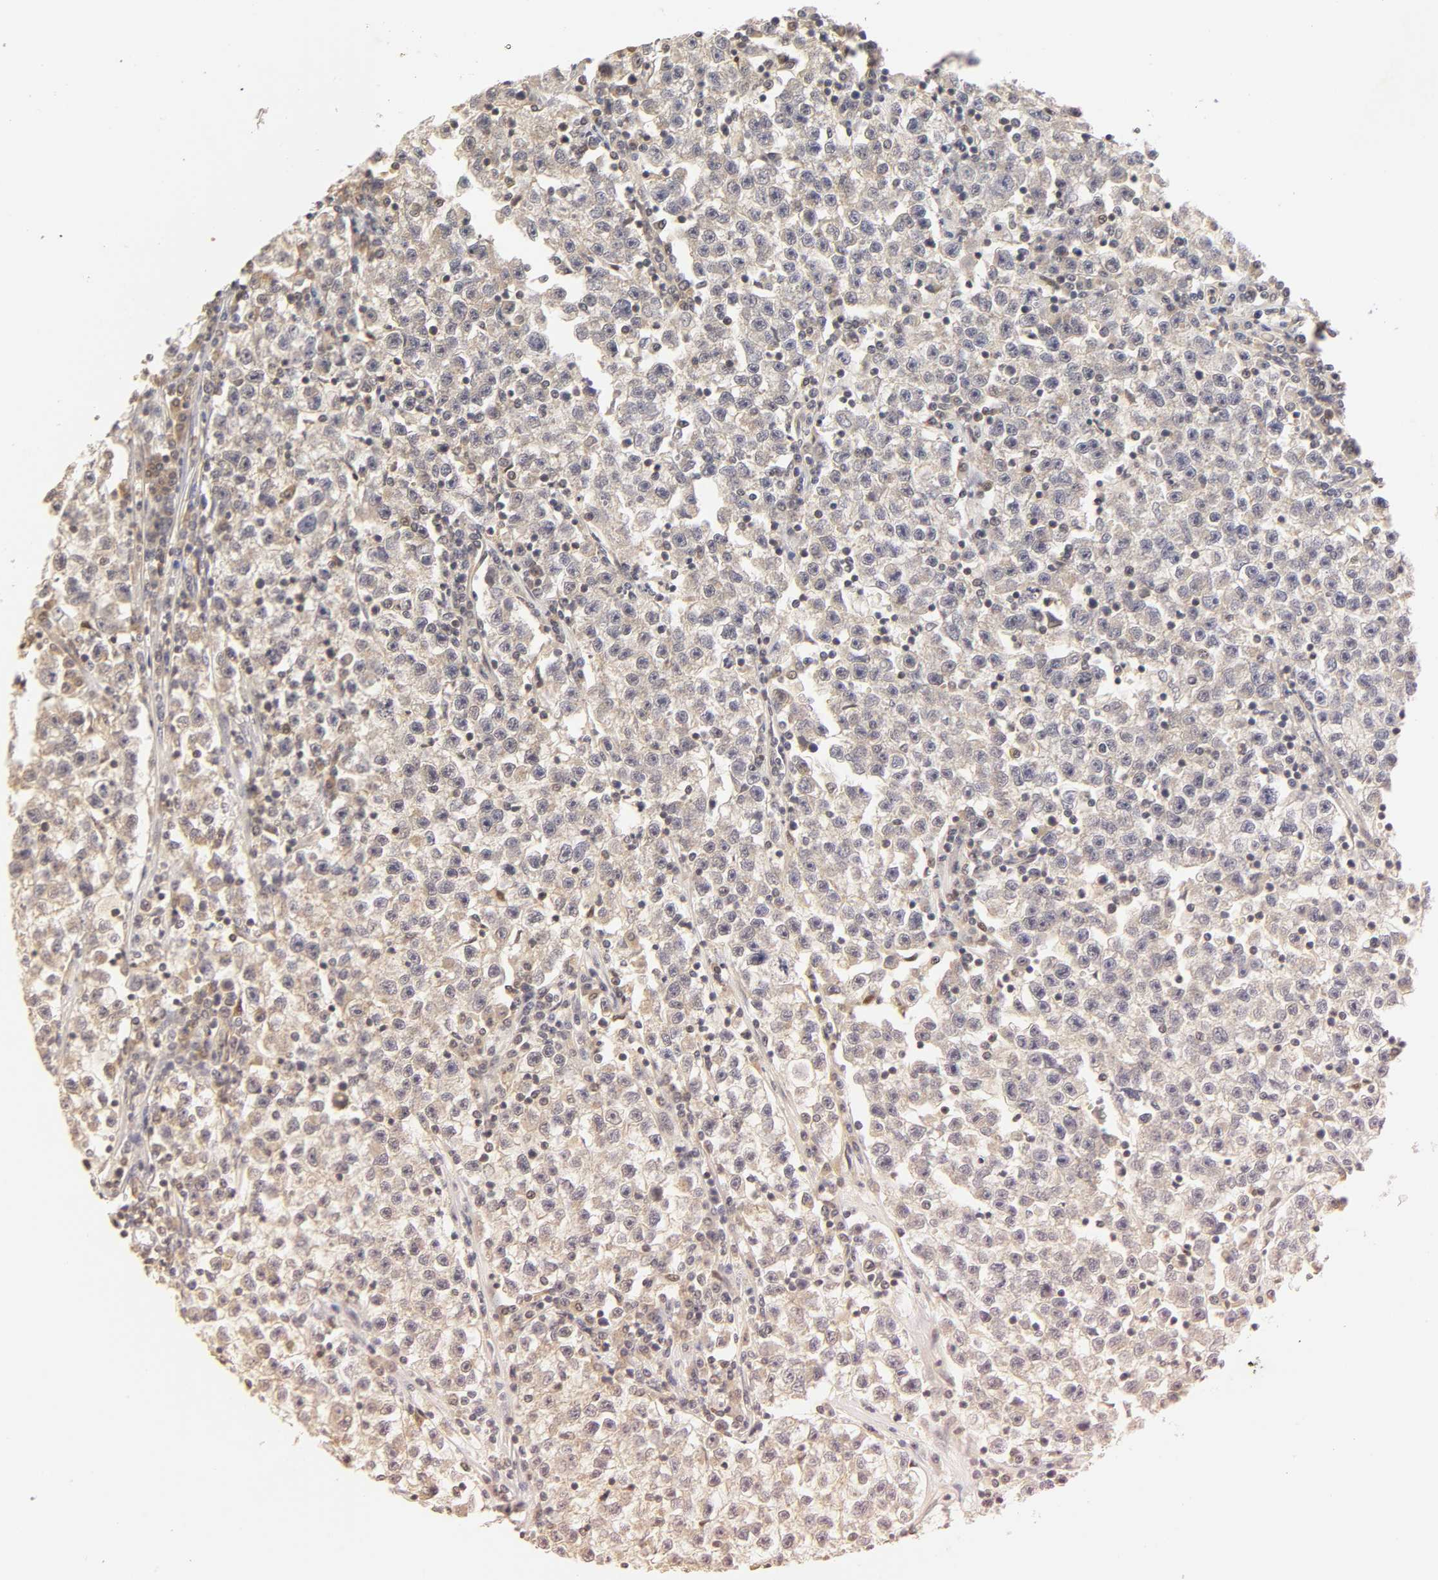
{"staining": {"intensity": "weak", "quantity": "<25%", "location": "cytoplasmic/membranous"}, "tissue": "testis cancer", "cell_type": "Tumor cells", "image_type": "cancer", "snomed": [{"axis": "morphology", "description": "Seminoma, NOS"}, {"axis": "topography", "description": "Testis"}], "caption": "The micrograph demonstrates no significant expression in tumor cells of testis seminoma. Brightfield microscopy of IHC stained with DAB (brown) and hematoxylin (blue), captured at high magnification.", "gene": "PDE5A", "patient": {"sex": "male", "age": 22}}